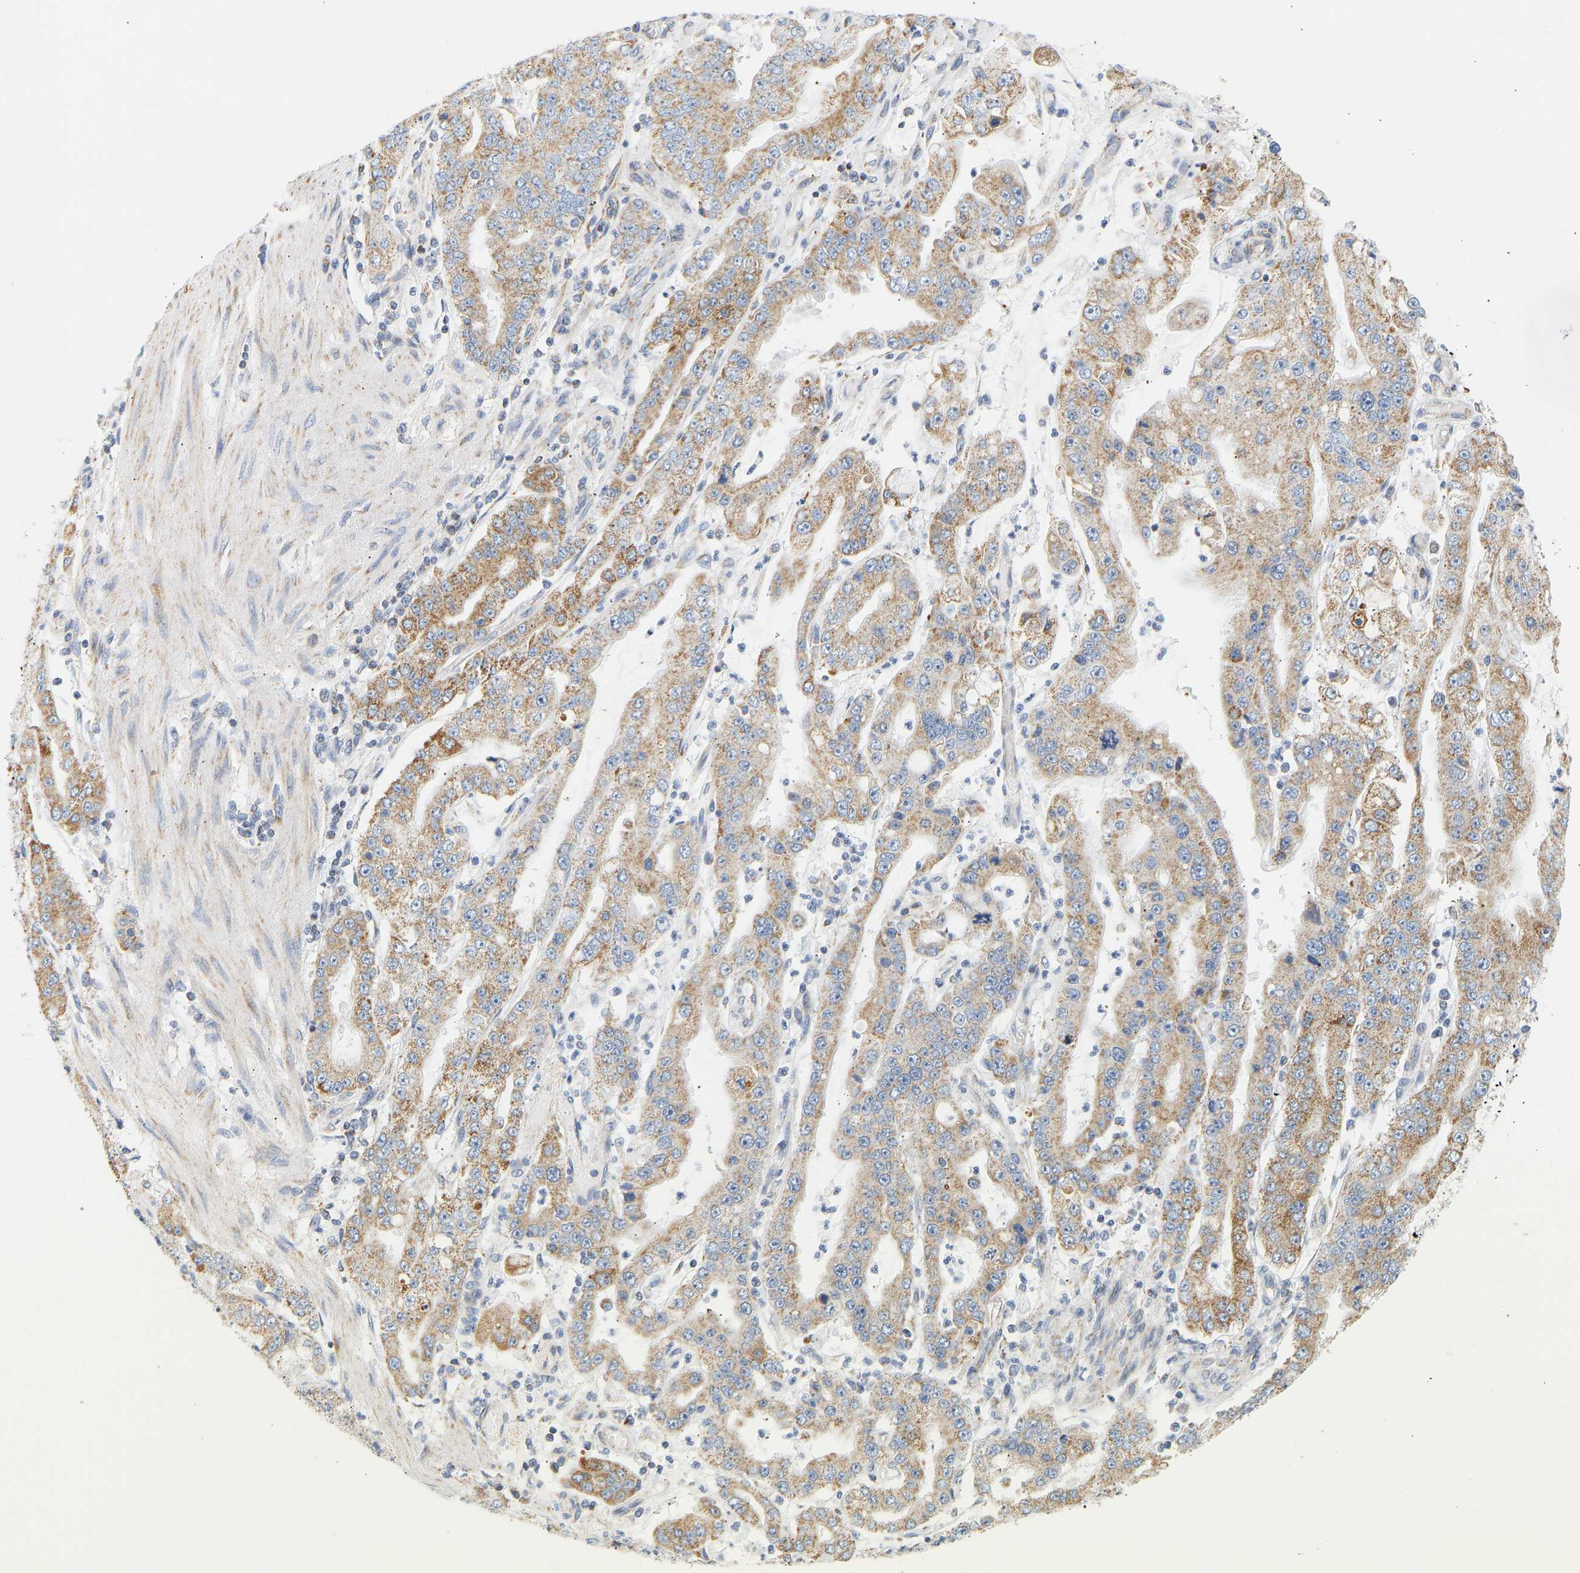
{"staining": {"intensity": "moderate", "quantity": ">75%", "location": "cytoplasmic/membranous"}, "tissue": "stomach cancer", "cell_type": "Tumor cells", "image_type": "cancer", "snomed": [{"axis": "morphology", "description": "Adenocarcinoma, NOS"}, {"axis": "topography", "description": "Stomach"}], "caption": "Protein staining of adenocarcinoma (stomach) tissue demonstrates moderate cytoplasmic/membranous expression in about >75% of tumor cells.", "gene": "GRPEL2", "patient": {"sex": "male", "age": 76}}